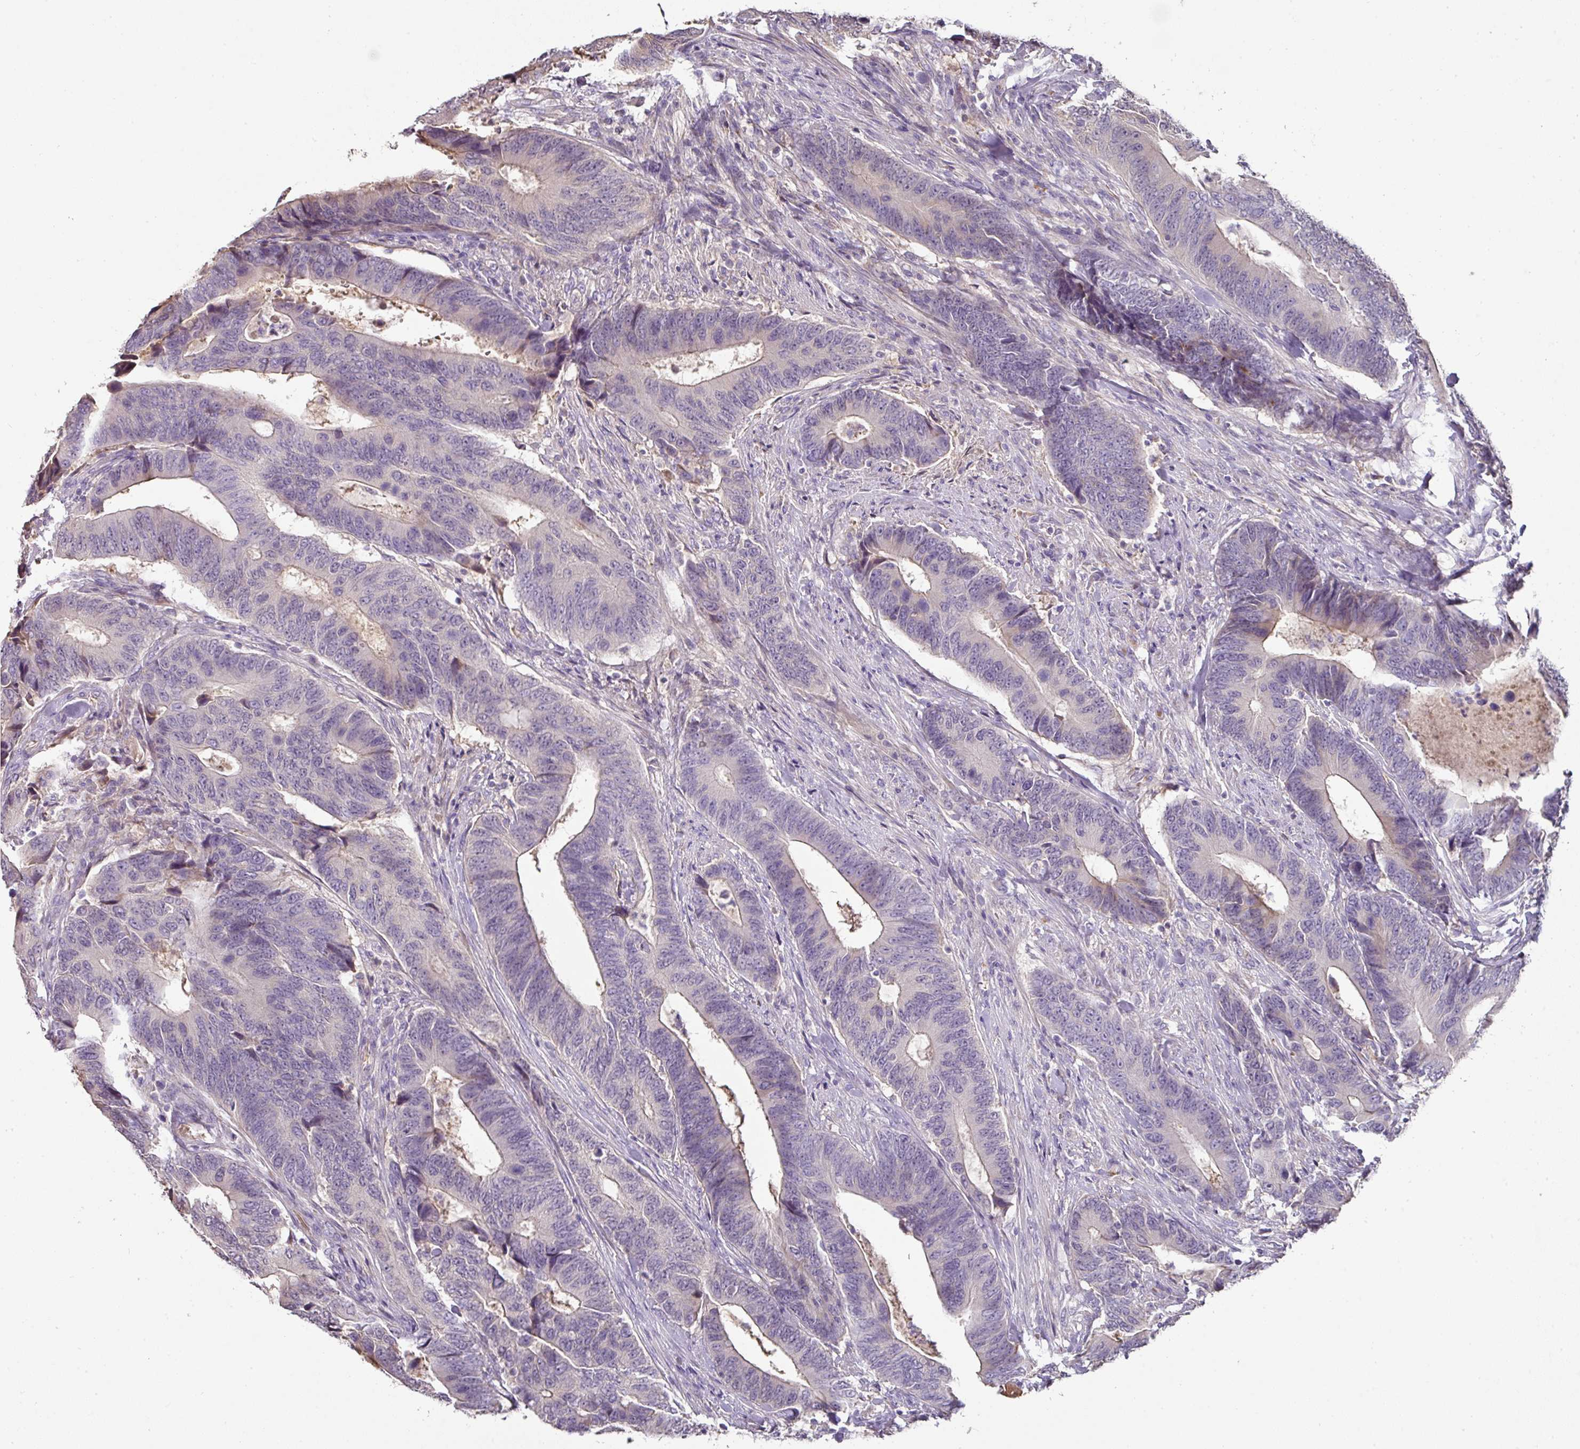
{"staining": {"intensity": "weak", "quantity": "<25%", "location": "cytoplasmic/membranous"}, "tissue": "colorectal cancer", "cell_type": "Tumor cells", "image_type": "cancer", "snomed": [{"axis": "morphology", "description": "Adenocarcinoma, NOS"}, {"axis": "topography", "description": "Colon"}], "caption": "This image is of colorectal adenocarcinoma stained with IHC to label a protein in brown with the nuclei are counter-stained blue. There is no staining in tumor cells.", "gene": "CCZ1", "patient": {"sex": "male", "age": 87}}